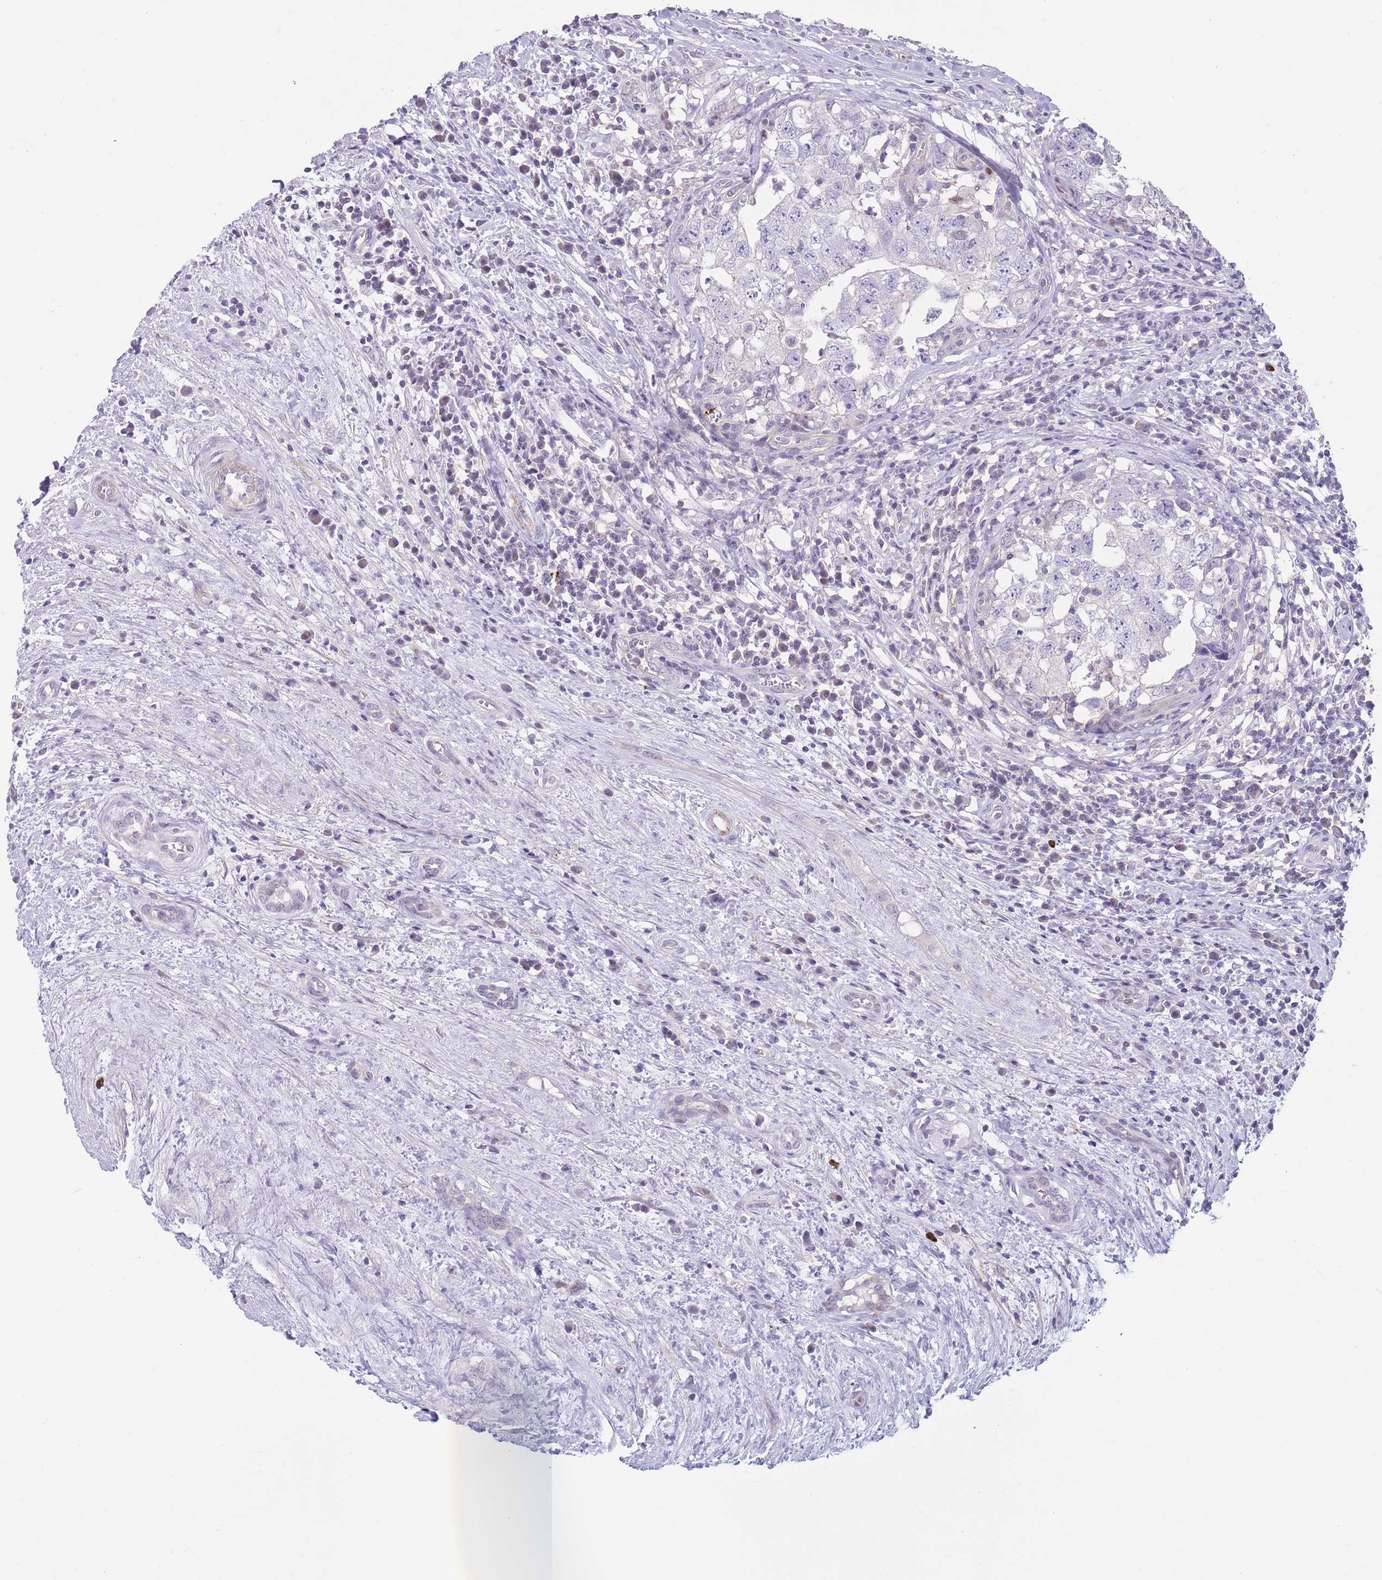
{"staining": {"intensity": "negative", "quantity": "none", "location": "none"}, "tissue": "testis cancer", "cell_type": "Tumor cells", "image_type": "cancer", "snomed": [{"axis": "morphology", "description": "Seminoma, NOS"}, {"axis": "morphology", "description": "Carcinoma, Embryonal, NOS"}, {"axis": "topography", "description": "Testis"}], "caption": "Tumor cells show no significant expression in embryonal carcinoma (testis).", "gene": "ZNF14", "patient": {"sex": "male", "age": 29}}